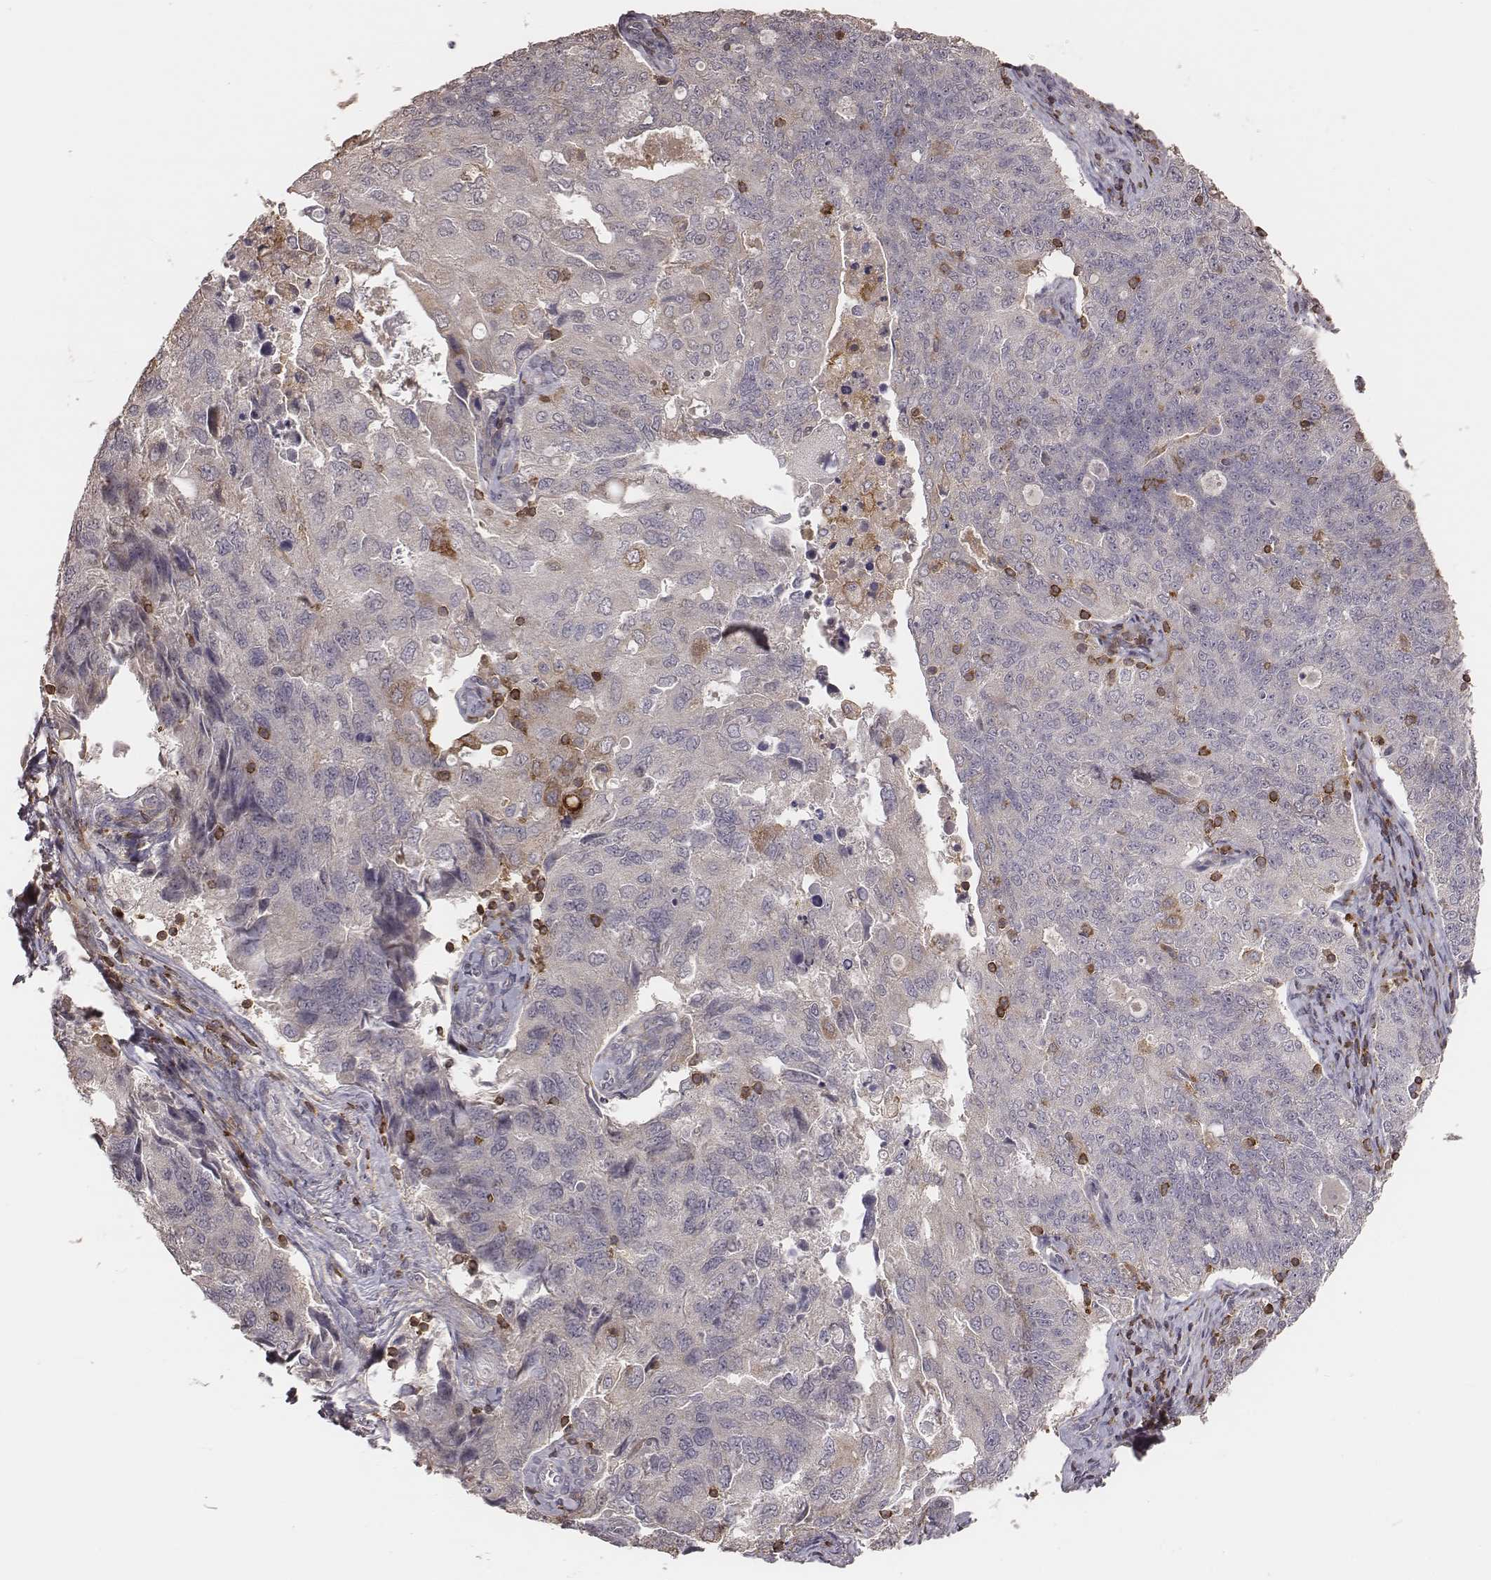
{"staining": {"intensity": "negative", "quantity": "none", "location": "none"}, "tissue": "endometrial cancer", "cell_type": "Tumor cells", "image_type": "cancer", "snomed": [{"axis": "morphology", "description": "Adenocarcinoma, NOS"}, {"axis": "topography", "description": "Endometrium"}], "caption": "IHC image of neoplastic tissue: human endometrial cancer (adenocarcinoma) stained with DAB (3,3'-diaminobenzidine) demonstrates no significant protein expression in tumor cells. (DAB (3,3'-diaminobenzidine) IHC, high magnification).", "gene": "PILRA", "patient": {"sex": "female", "age": 43}}